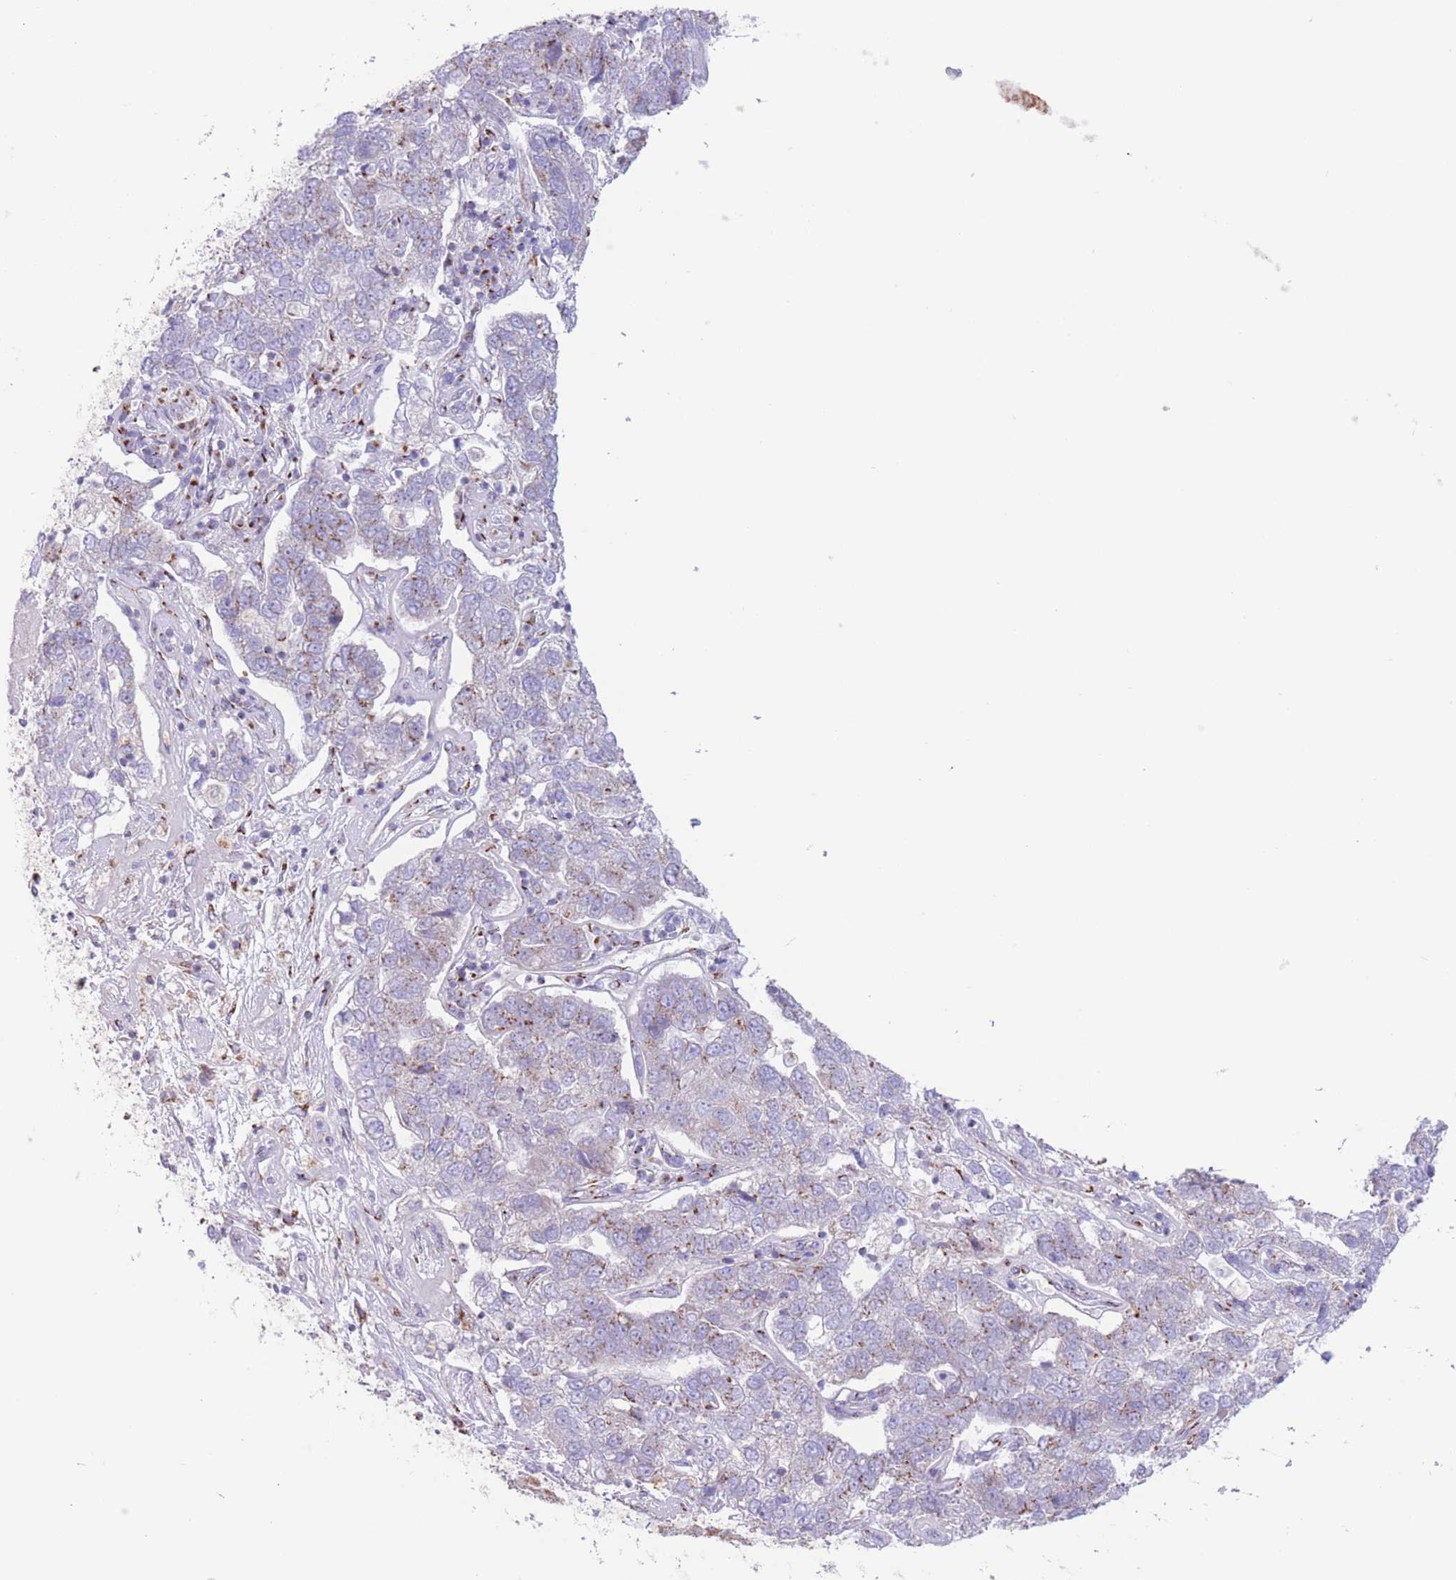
{"staining": {"intensity": "moderate", "quantity": "<25%", "location": "cytoplasmic/membranous"}, "tissue": "pancreatic cancer", "cell_type": "Tumor cells", "image_type": "cancer", "snomed": [{"axis": "morphology", "description": "Adenocarcinoma, NOS"}, {"axis": "topography", "description": "Pancreas"}], "caption": "Pancreatic adenocarcinoma tissue demonstrates moderate cytoplasmic/membranous positivity in about <25% of tumor cells, visualized by immunohistochemistry. The staining was performed using DAB (3,3'-diaminobenzidine) to visualize the protein expression in brown, while the nuclei were stained in blue with hematoxylin (Magnification: 20x).", "gene": "MPND", "patient": {"sex": "female", "age": 61}}